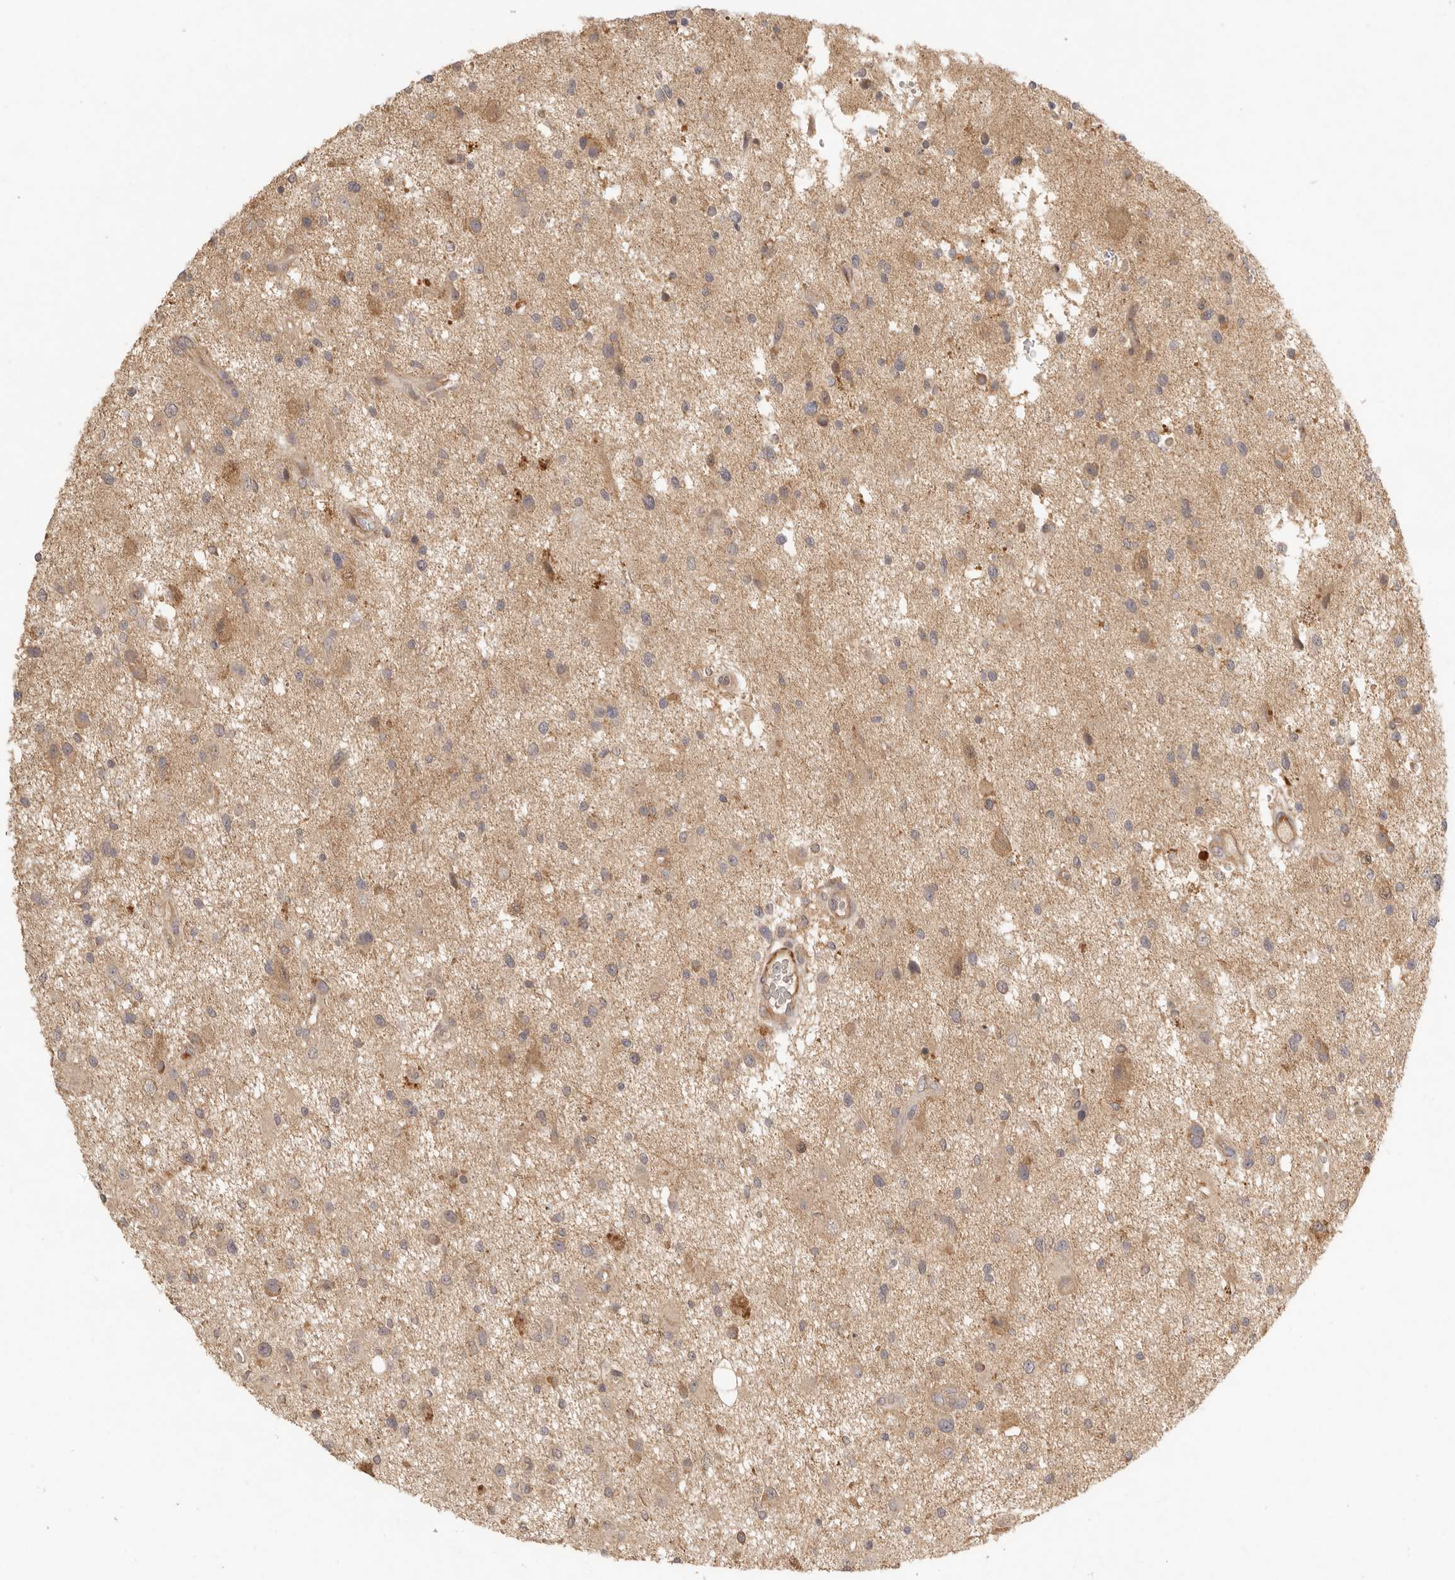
{"staining": {"intensity": "weak", "quantity": "25%-75%", "location": "cytoplasmic/membranous"}, "tissue": "glioma", "cell_type": "Tumor cells", "image_type": "cancer", "snomed": [{"axis": "morphology", "description": "Glioma, malignant, High grade"}, {"axis": "topography", "description": "Brain"}], "caption": "Malignant glioma (high-grade) tissue reveals weak cytoplasmic/membranous expression in approximately 25%-75% of tumor cells (DAB IHC with brightfield microscopy, high magnification).", "gene": "VIPR1", "patient": {"sex": "male", "age": 33}}